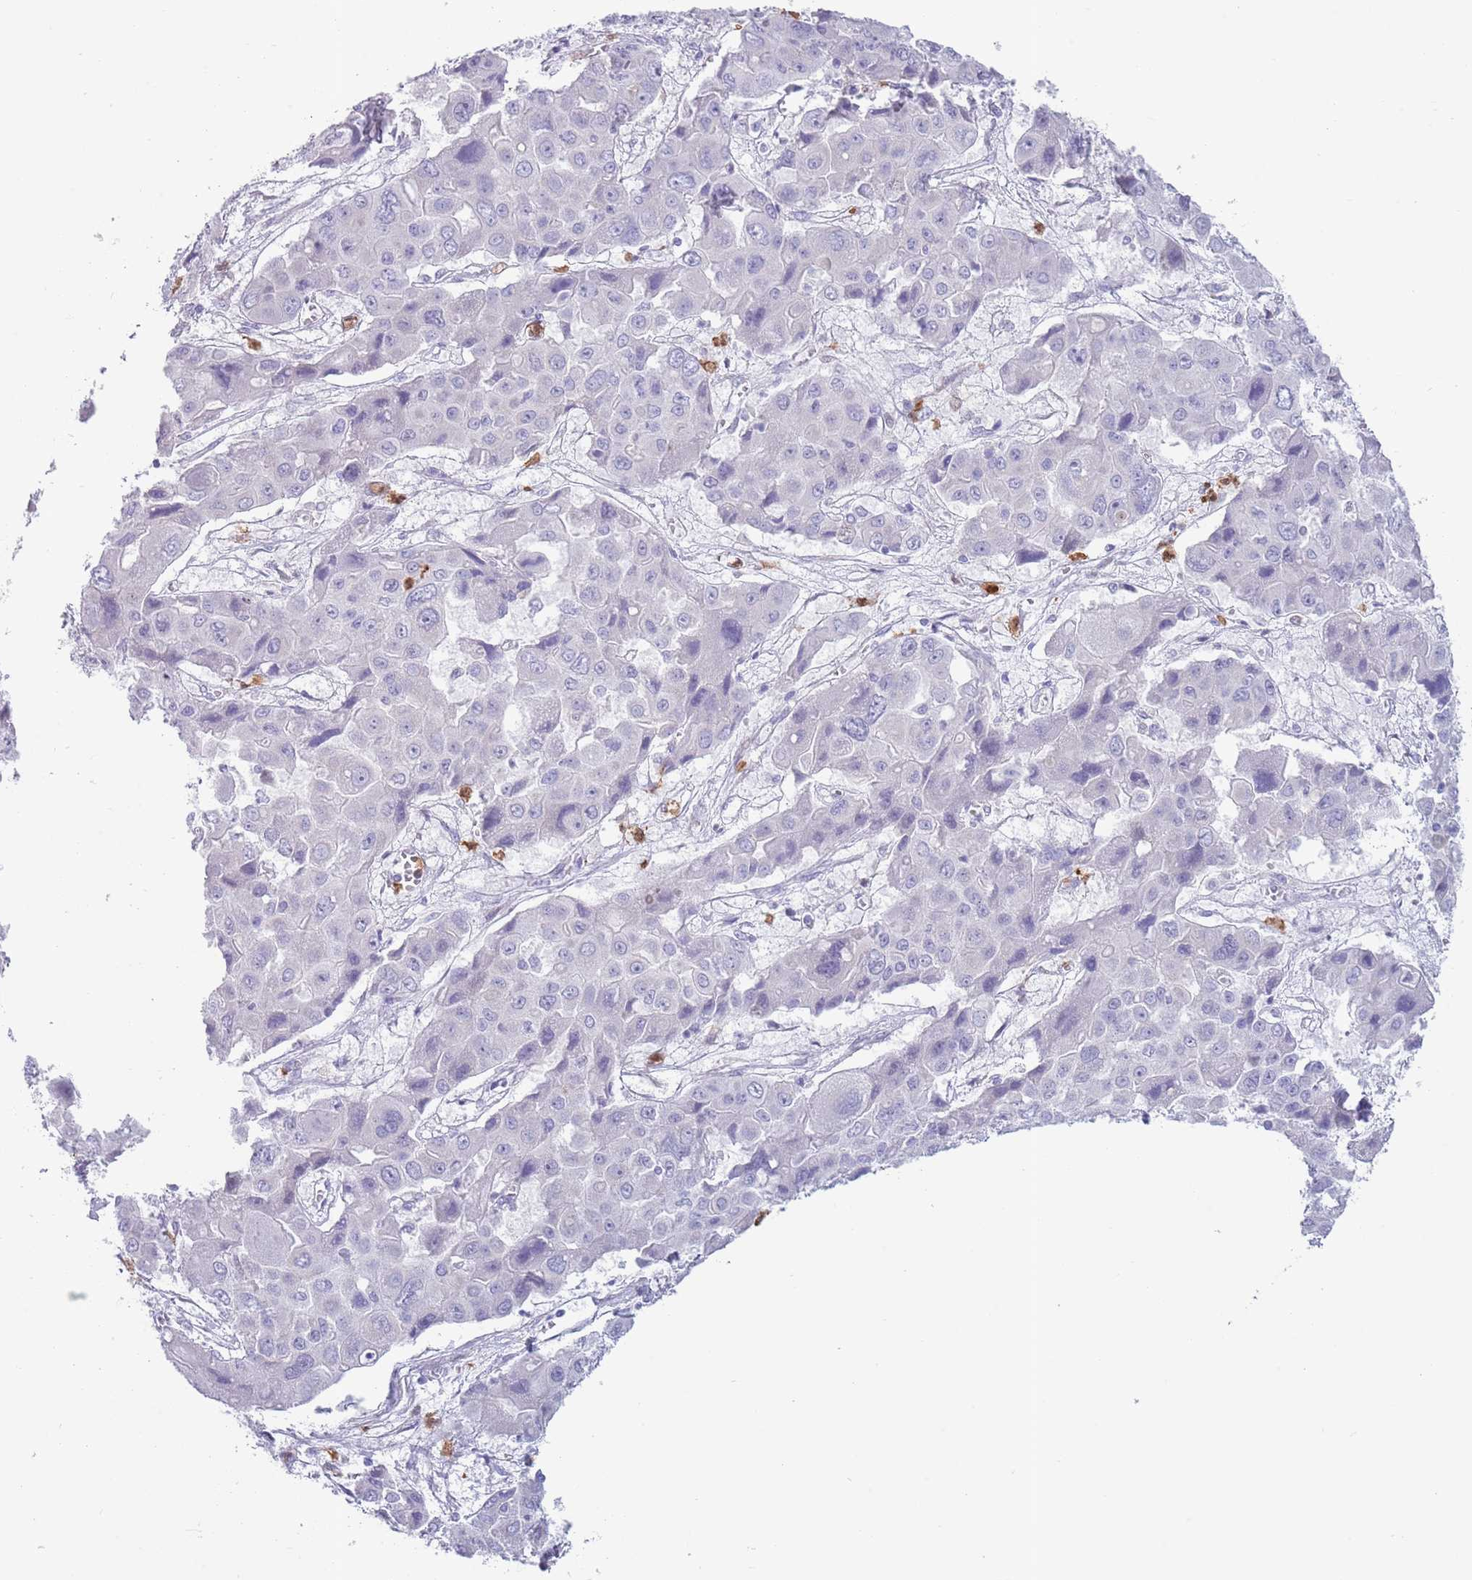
{"staining": {"intensity": "negative", "quantity": "none", "location": "none"}, "tissue": "liver cancer", "cell_type": "Tumor cells", "image_type": "cancer", "snomed": [{"axis": "morphology", "description": "Cholangiocarcinoma"}, {"axis": "topography", "description": "Liver"}], "caption": "An image of human liver cancer is negative for staining in tumor cells.", "gene": "ZFP2", "patient": {"sex": "male", "age": 67}}